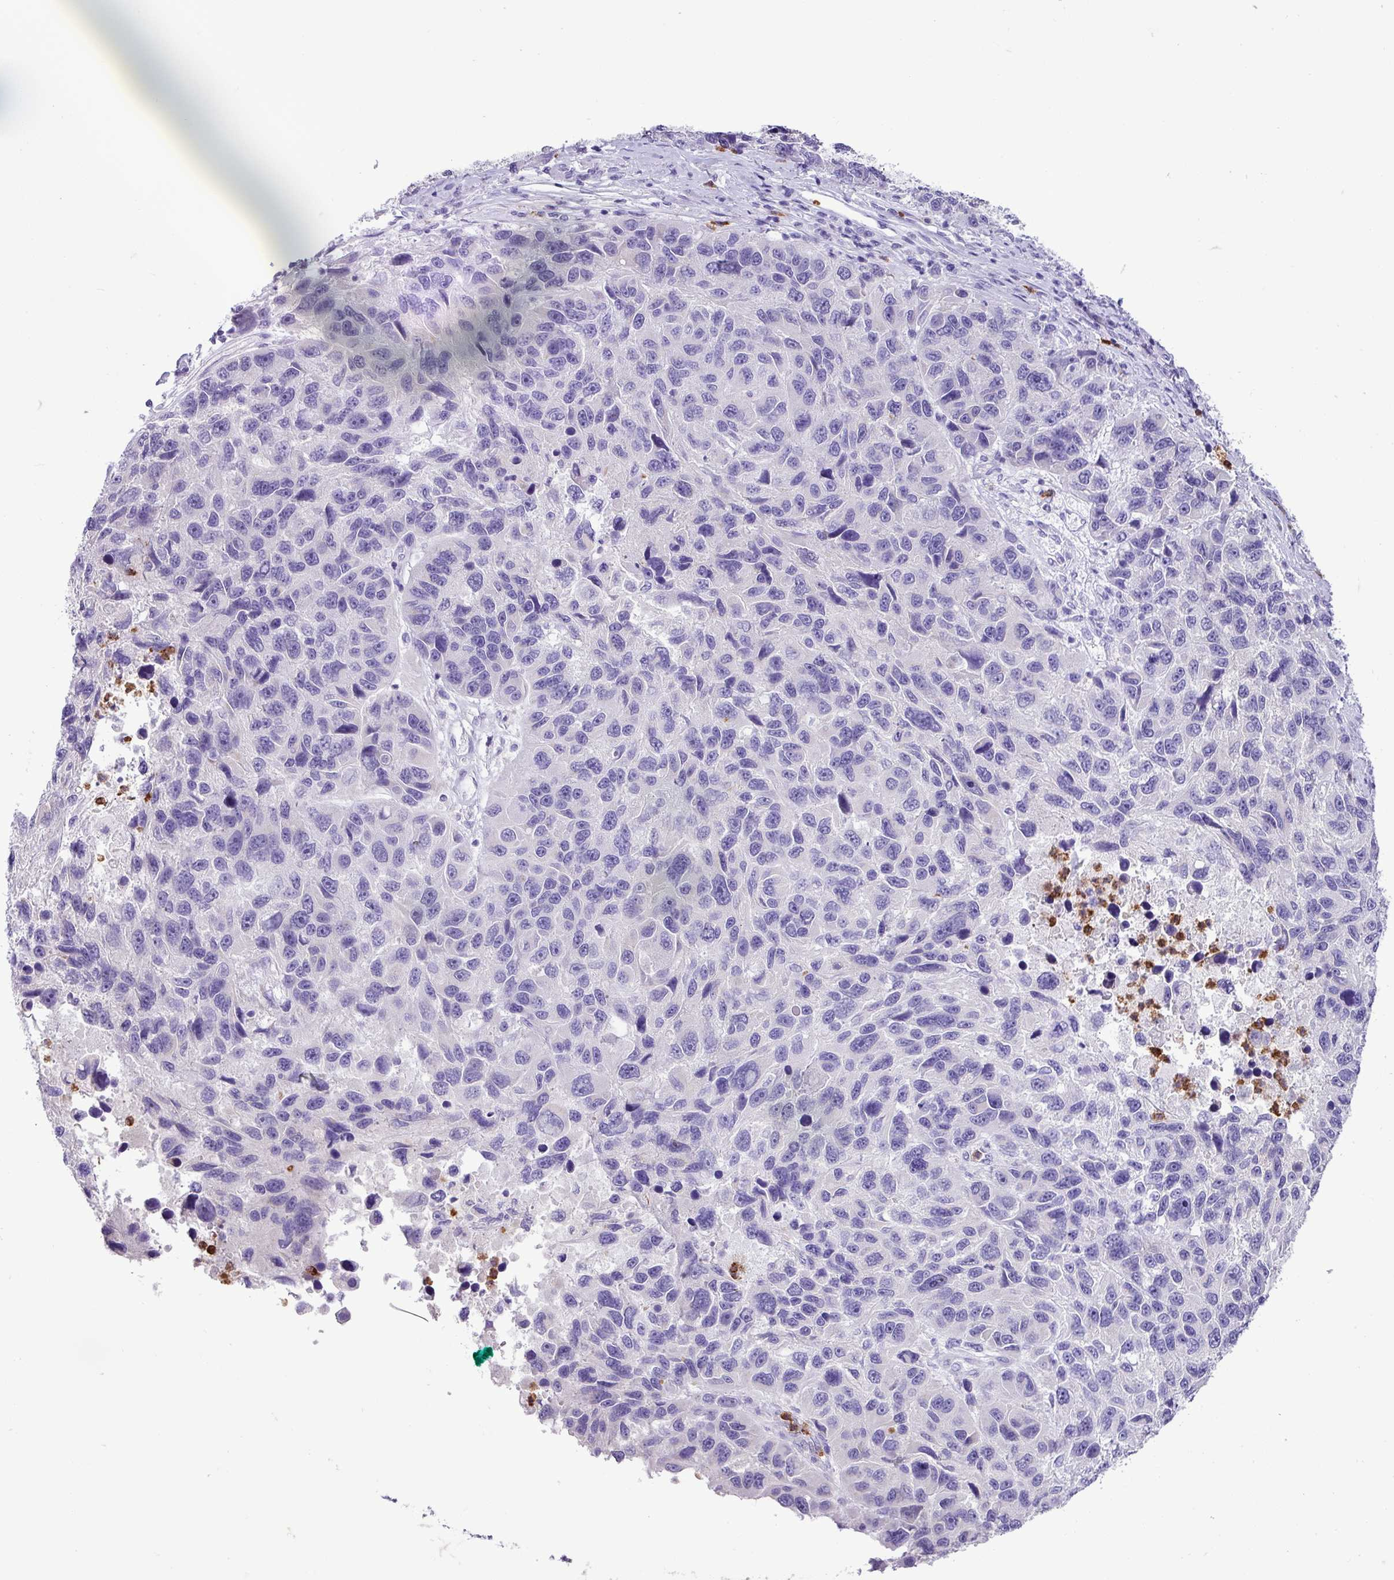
{"staining": {"intensity": "negative", "quantity": "none", "location": "none"}, "tissue": "melanoma", "cell_type": "Tumor cells", "image_type": "cancer", "snomed": [{"axis": "morphology", "description": "Malignant melanoma, NOS"}, {"axis": "topography", "description": "Skin"}], "caption": "Tumor cells show no significant staining in melanoma.", "gene": "ZSCAN5A", "patient": {"sex": "male", "age": 53}}